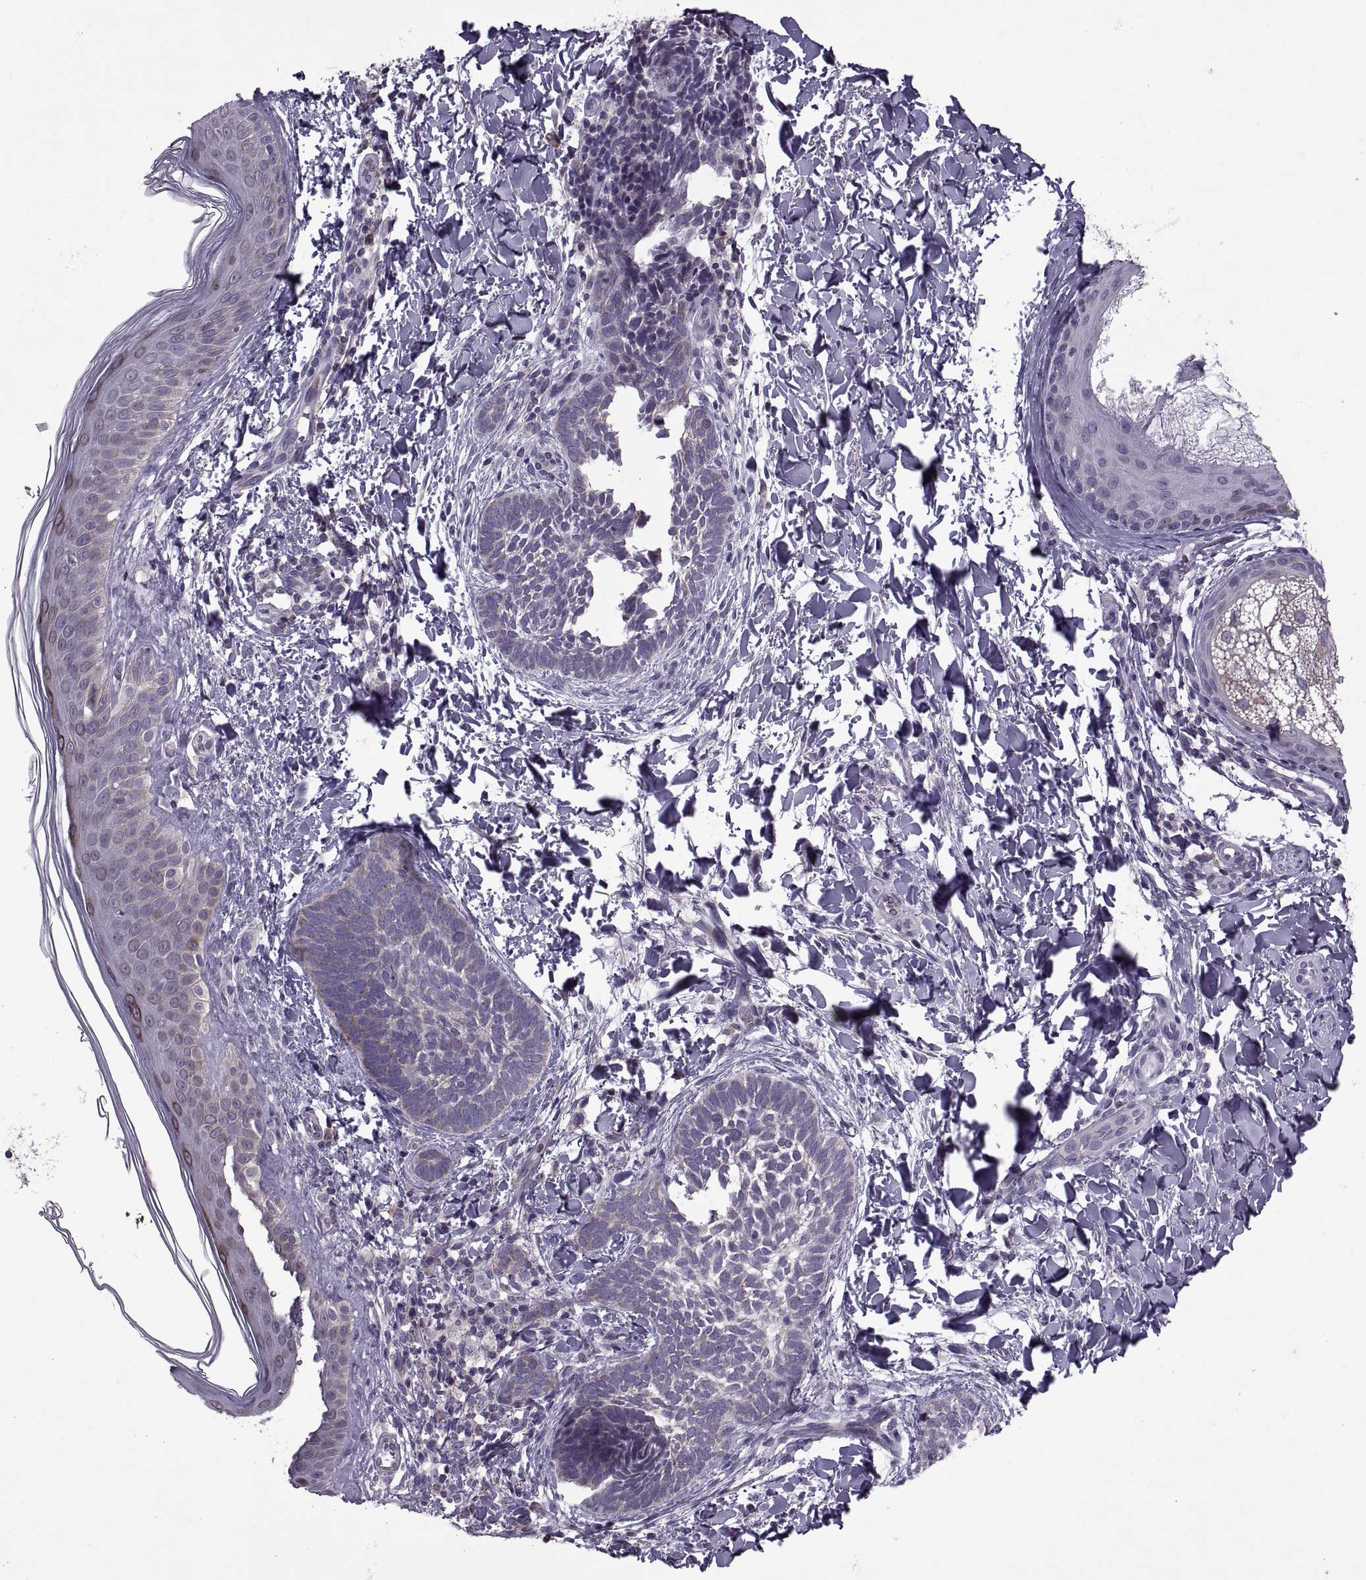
{"staining": {"intensity": "negative", "quantity": "none", "location": "none"}, "tissue": "skin cancer", "cell_type": "Tumor cells", "image_type": "cancer", "snomed": [{"axis": "morphology", "description": "Normal tissue, NOS"}, {"axis": "morphology", "description": "Basal cell carcinoma"}, {"axis": "topography", "description": "Skin"}], "caption": "Immunohistochemistry (IHC) histopathology image of skin cancer (basal cell carcinoma) stained for a protein (brown), which displays no positivity in tumor cells.", "gene": "PABPC1", "patient": {"sex": "male", "age": 46}}